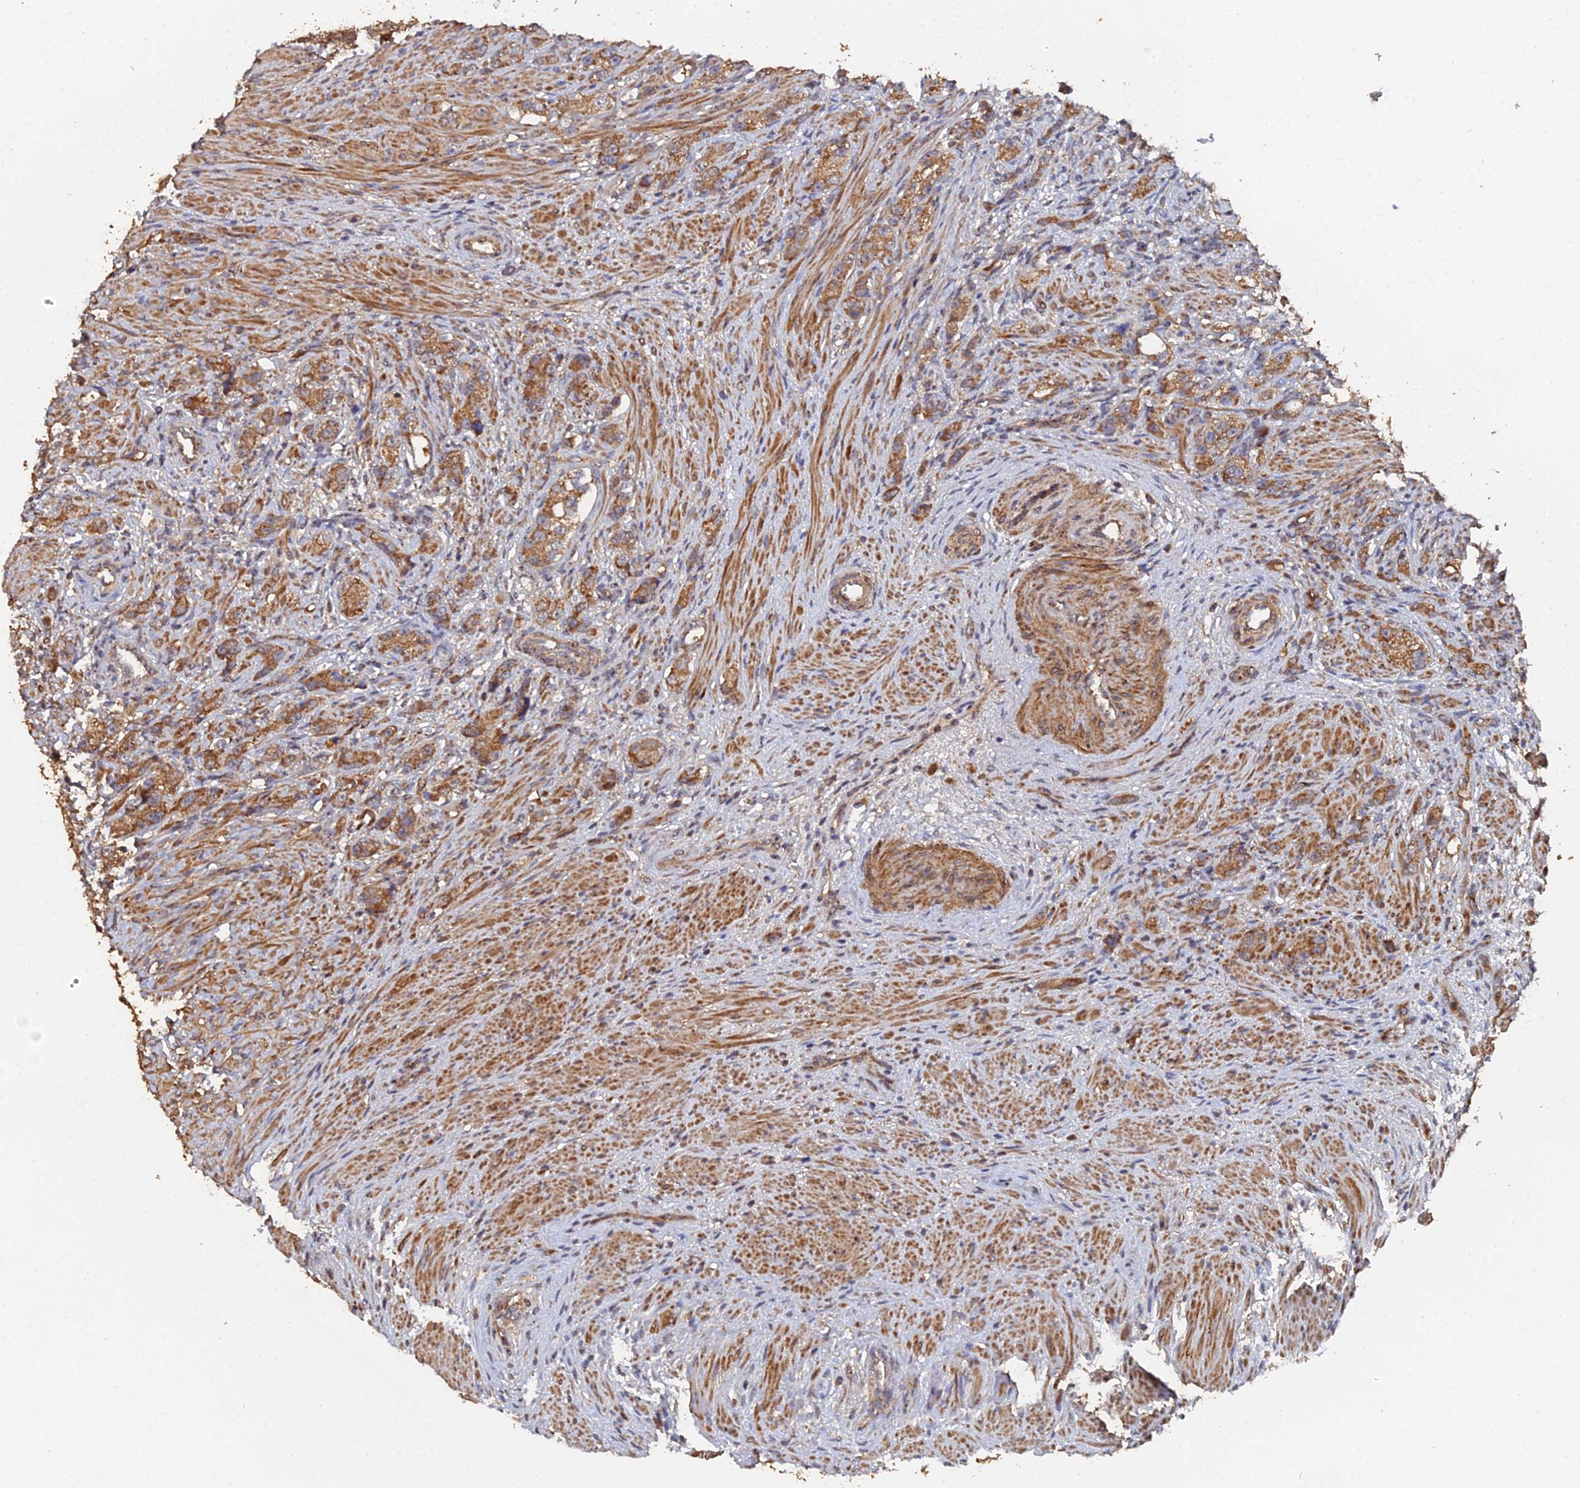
{"staining": {"intensity": "moderate", "quantity": ">75%", "location": "cytoplasmic/membranous"}, "tissue": "prostate cancer", "cell_type": "Tumor cells", "image_type": "cancer", "snomed": [{"axis": "morphology", "description": "Adenocarcinoma, High grade"}, {"axis": "topography", "description": "Prostate"}], "caption": "This is a photomicrograph of IHC staining of prostate cancer (adenocarcinoma (high-grade)), which shows moderate expression in the cytoplasmic/membranous of tumor cells.", "gene": "SPANXN4", "patient": {"sex": "male", "age": 63}}